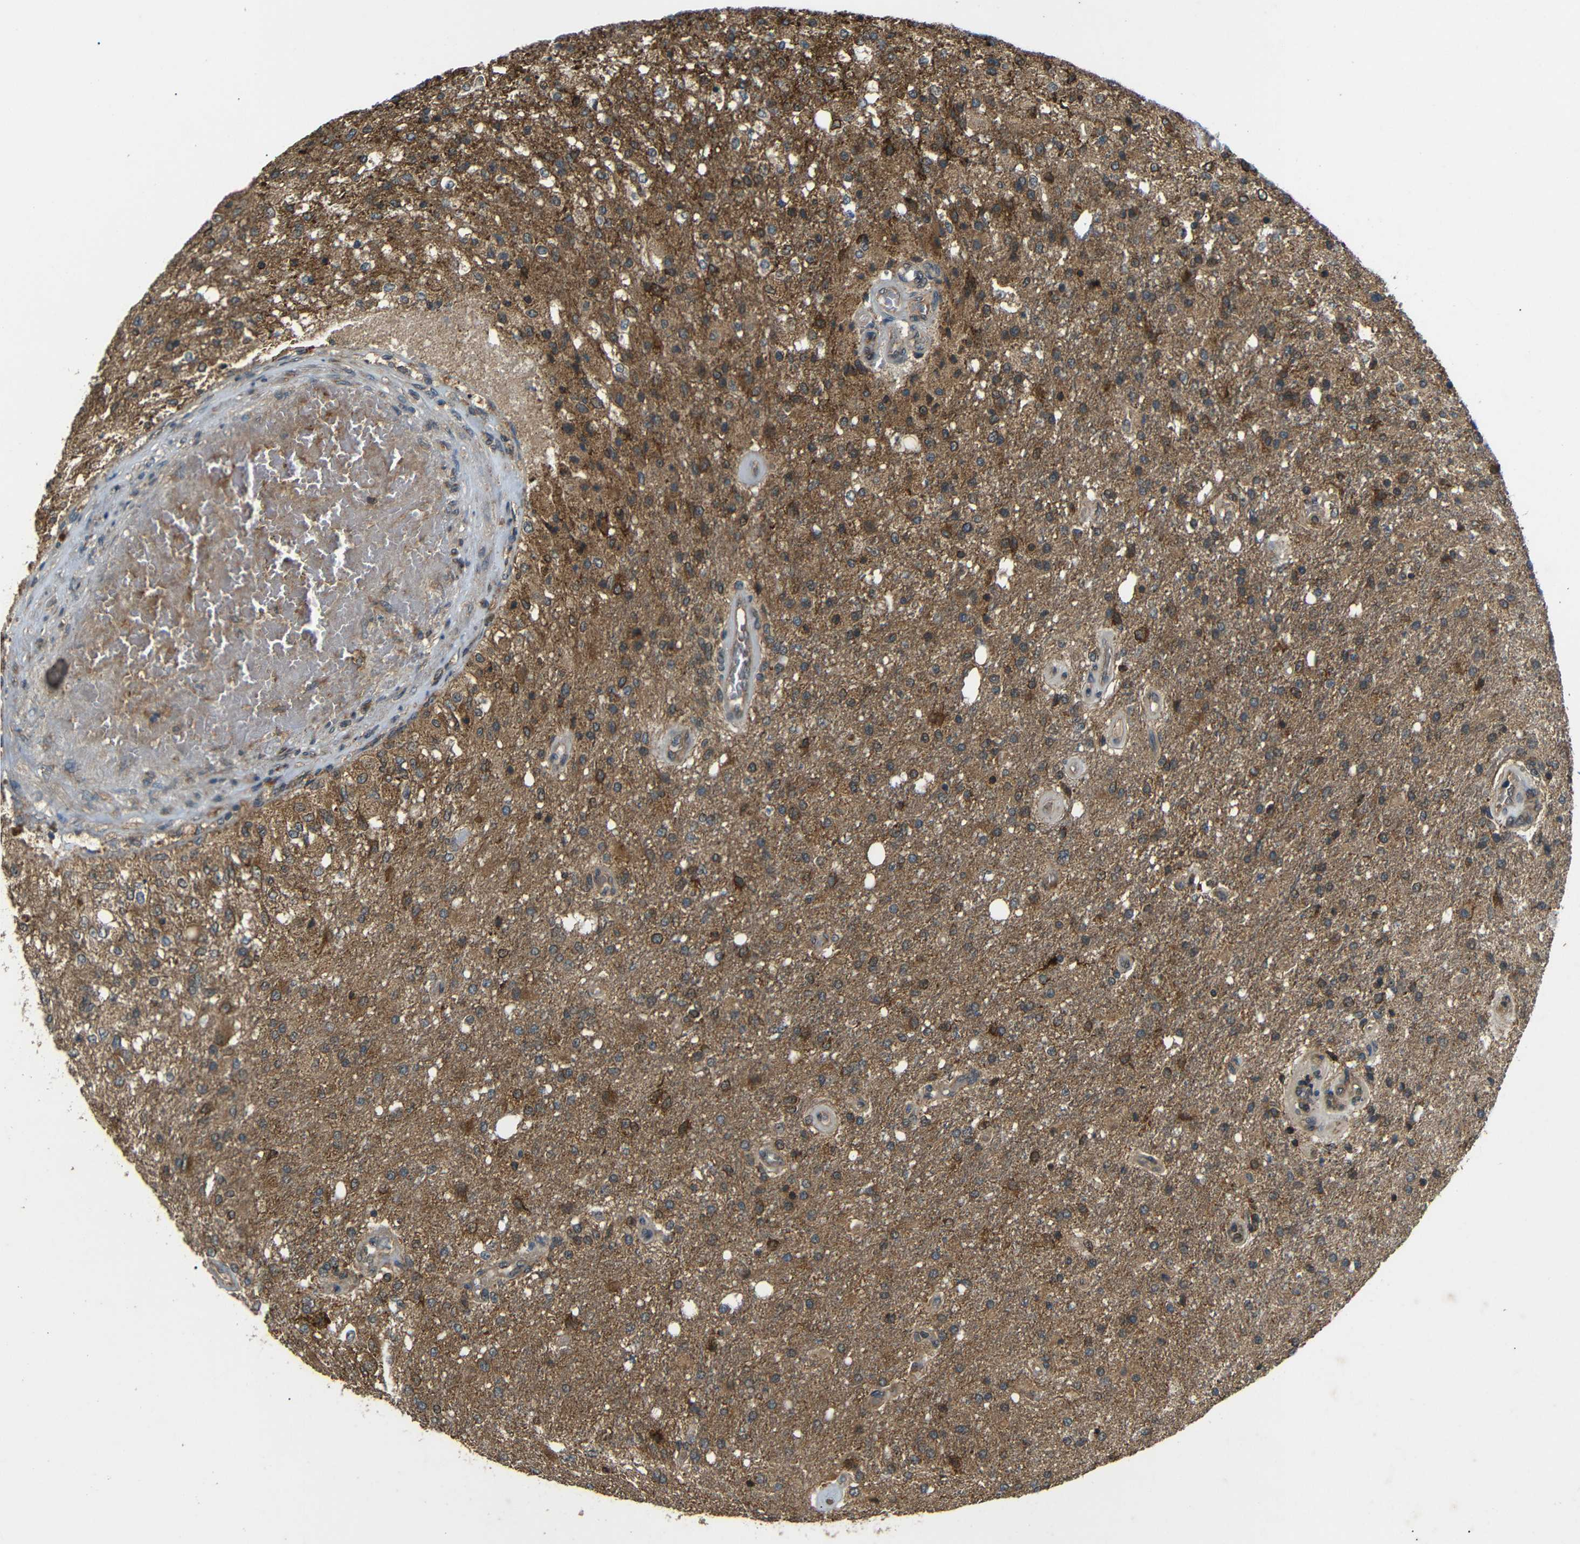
{"staining": {"intensity": "moderate", "quantity": "25%-75%", "location": "cytoplasmic/membranous"}, "tissue": "glioma", "cell_type": "Tumor cells", "image_type": "cancer", "snomed": [{"axis": "morphology", "description": "Normal tissue, NOS"}, {"axis": "morphology", "description": "Glioma, malignant, High grade"}, {"axis": "topography", "description": "Cerebral cortex"}], "caption": "Moderate cytoplasmic/membranous expression is identified in approximately 25%-75% of tumor cells in glioma.", "gene": "TRPC1", "patient": {"sex": "male", "age": 77}}